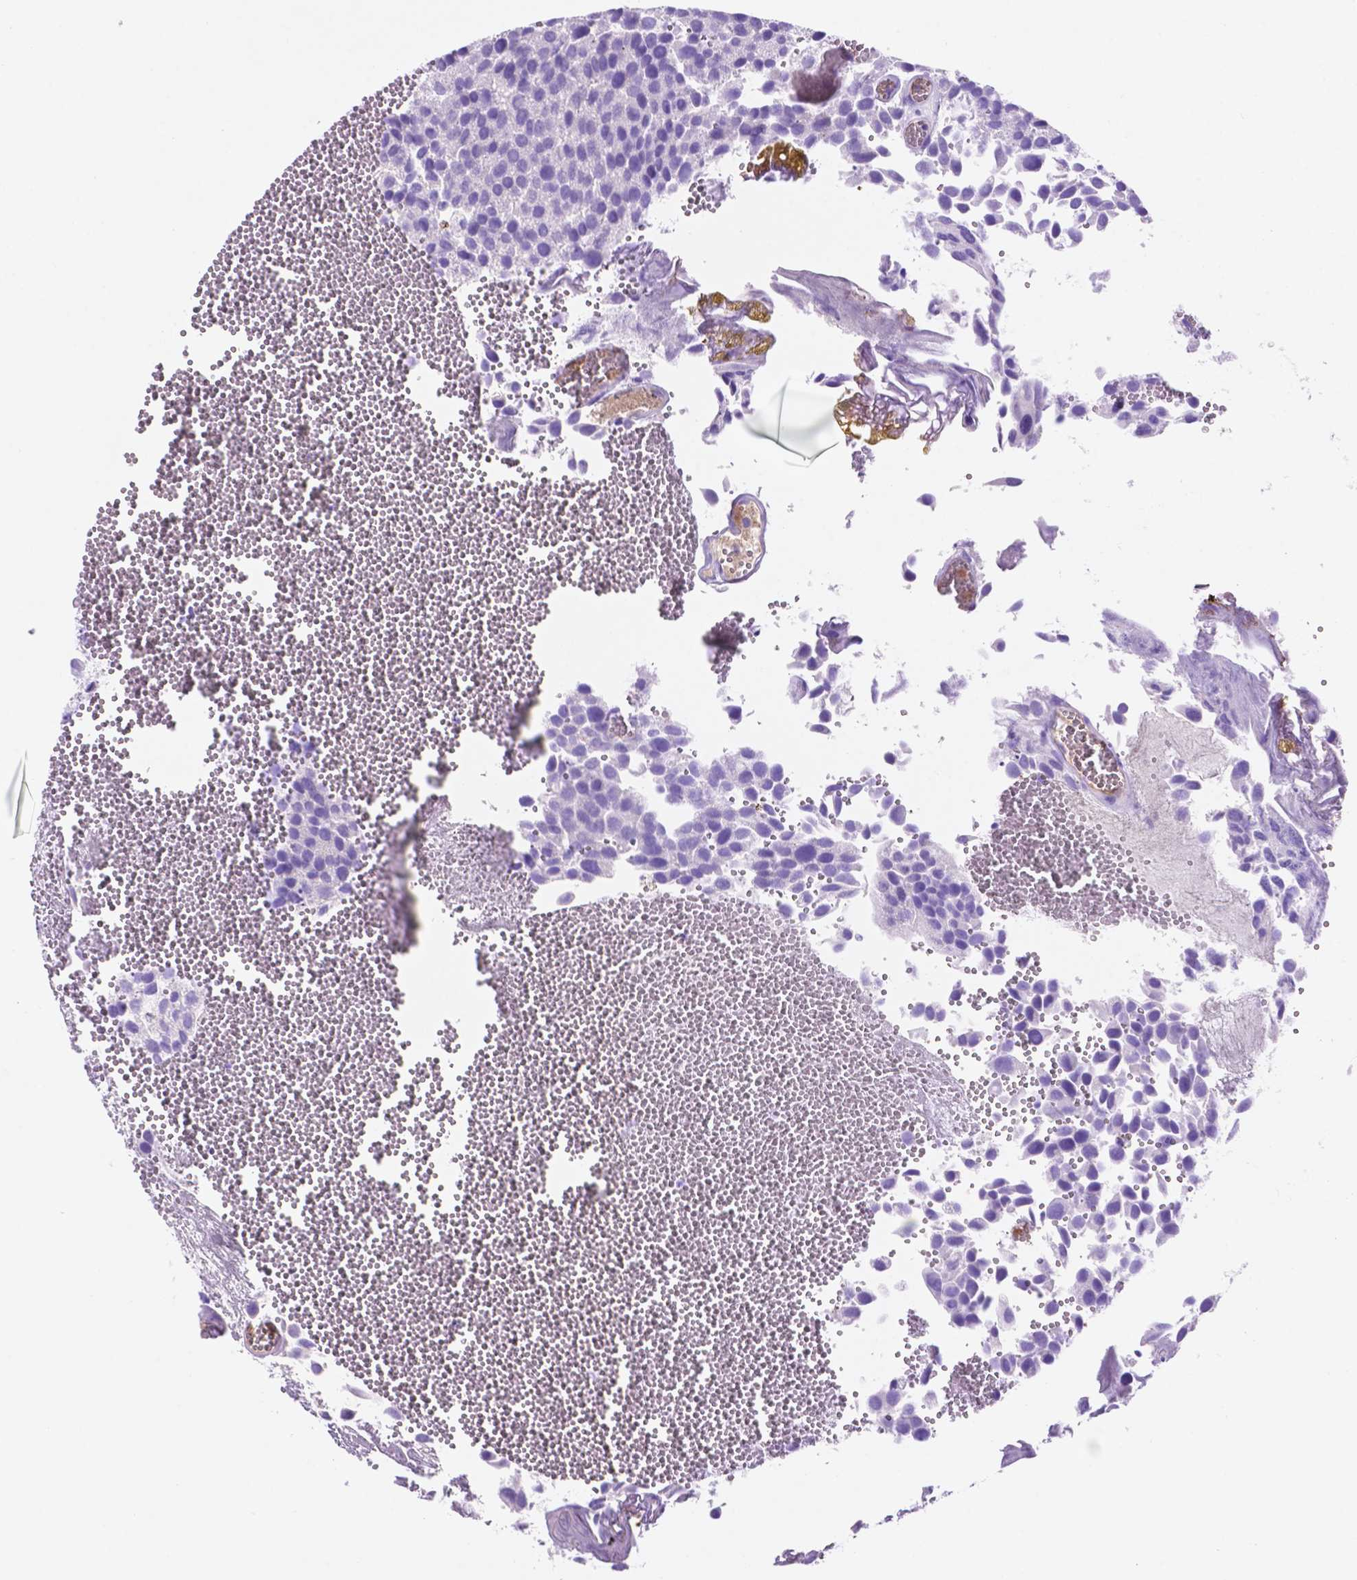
{"staining": {"intensity": "negative", "quantity": "none", "location": "none"}, "tissue": "urothelial cancer", "cell_type": "Tumor cells", "image_type": "cancer", "snomed": [{"axis": "morphology", "description": "Urothelial carcinoma, Low grade"}, {"axis": "topography", "description": "Urinary bladder"}], "caption": "Immunohistochemistry (IHC) histopathology image of neoplastic tissue: urothelial carcinoma (low-grade) stained with DAB reveals no significant protein expression in tumor cells.", "gene": "FOXB2", "patient": {"sex": "female", "age": 69}}